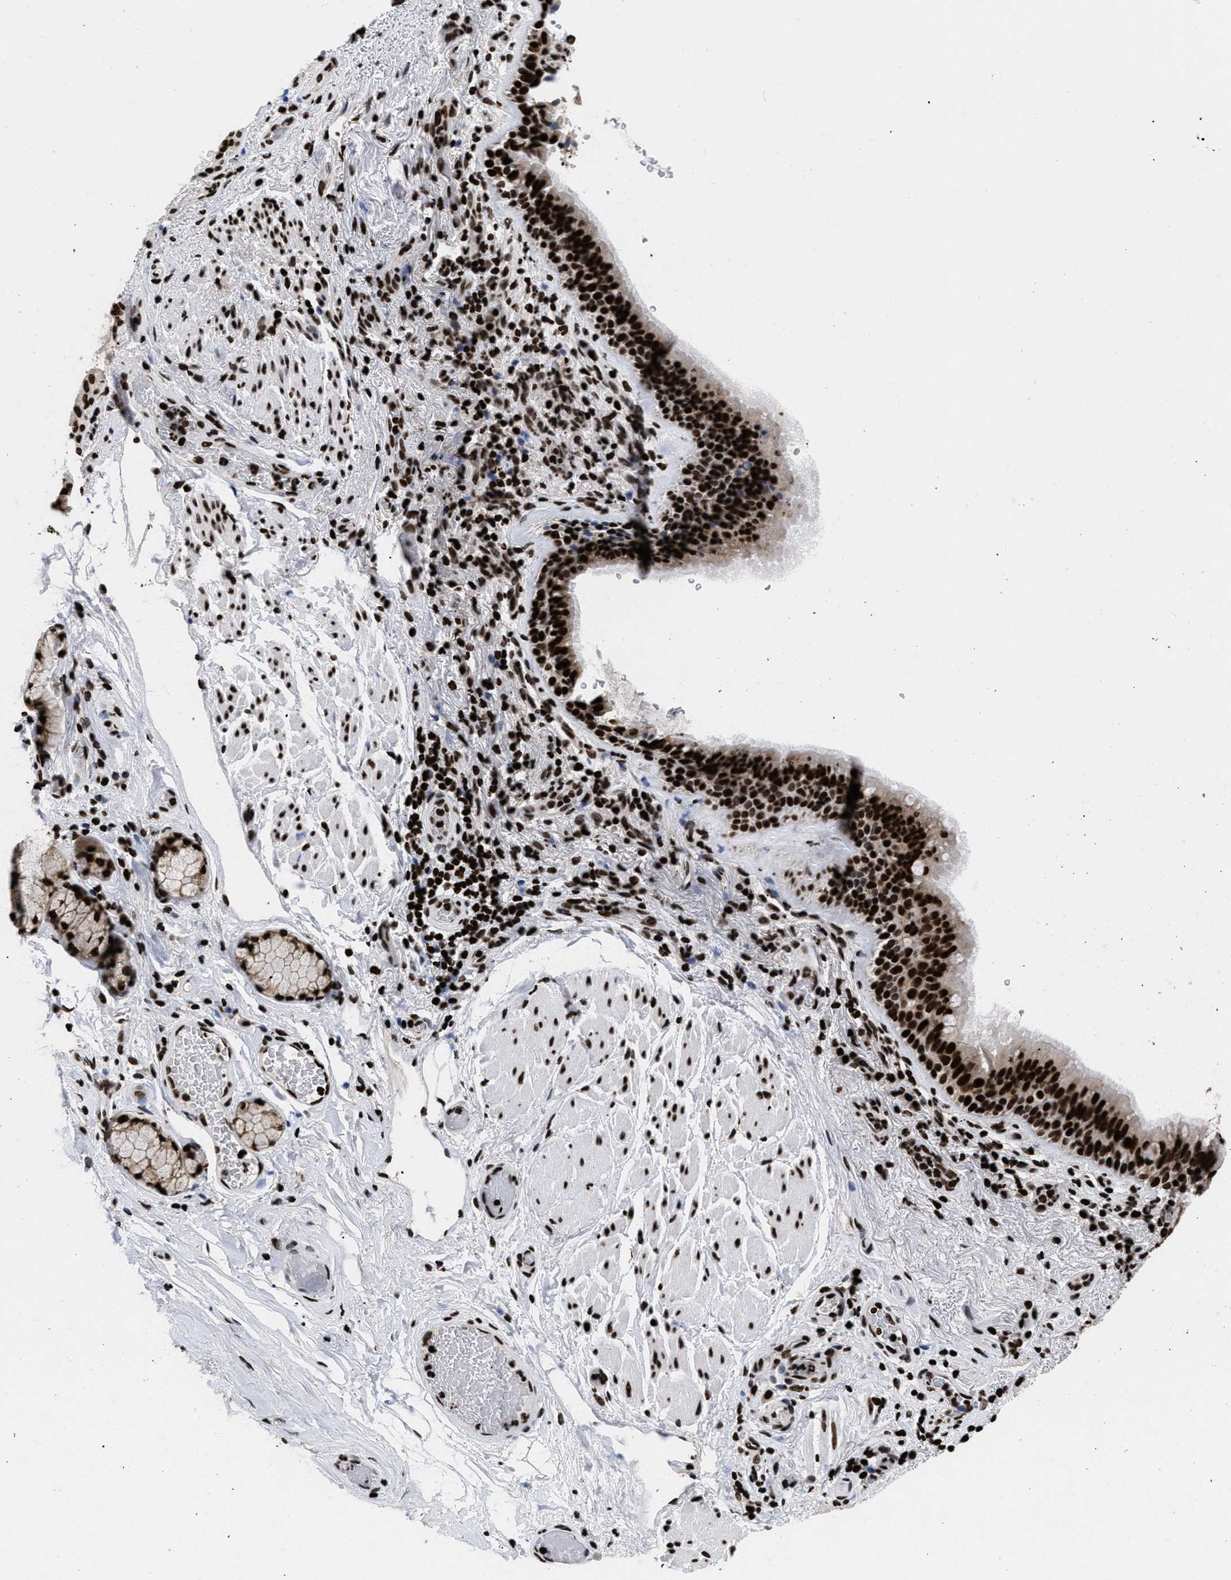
{"staining": {"intensity": "strong", "quantity": ">75%", "location": "nuclear"}, "tissue": "bronchus", "cell_type": "Respiratory epithelial cells", "image_type": "normal", "snomed": [{"axis": "morphology", "description": "Normal tissue, NOS"}, {"axis": "morphology", "description": "Inflammation, NOS"}, {"axis": "topography", "description": "Cartilage tissue"}, {"axis": "topography", "description": "Bronchus"}], "caption": "The image displays staining of normal bronchus, revealing strong nuclear protein expression (brown color) within respiratory epithelial cells.", "gene": "CALHM3", "patient": {"sex": "male", "age": 77}}